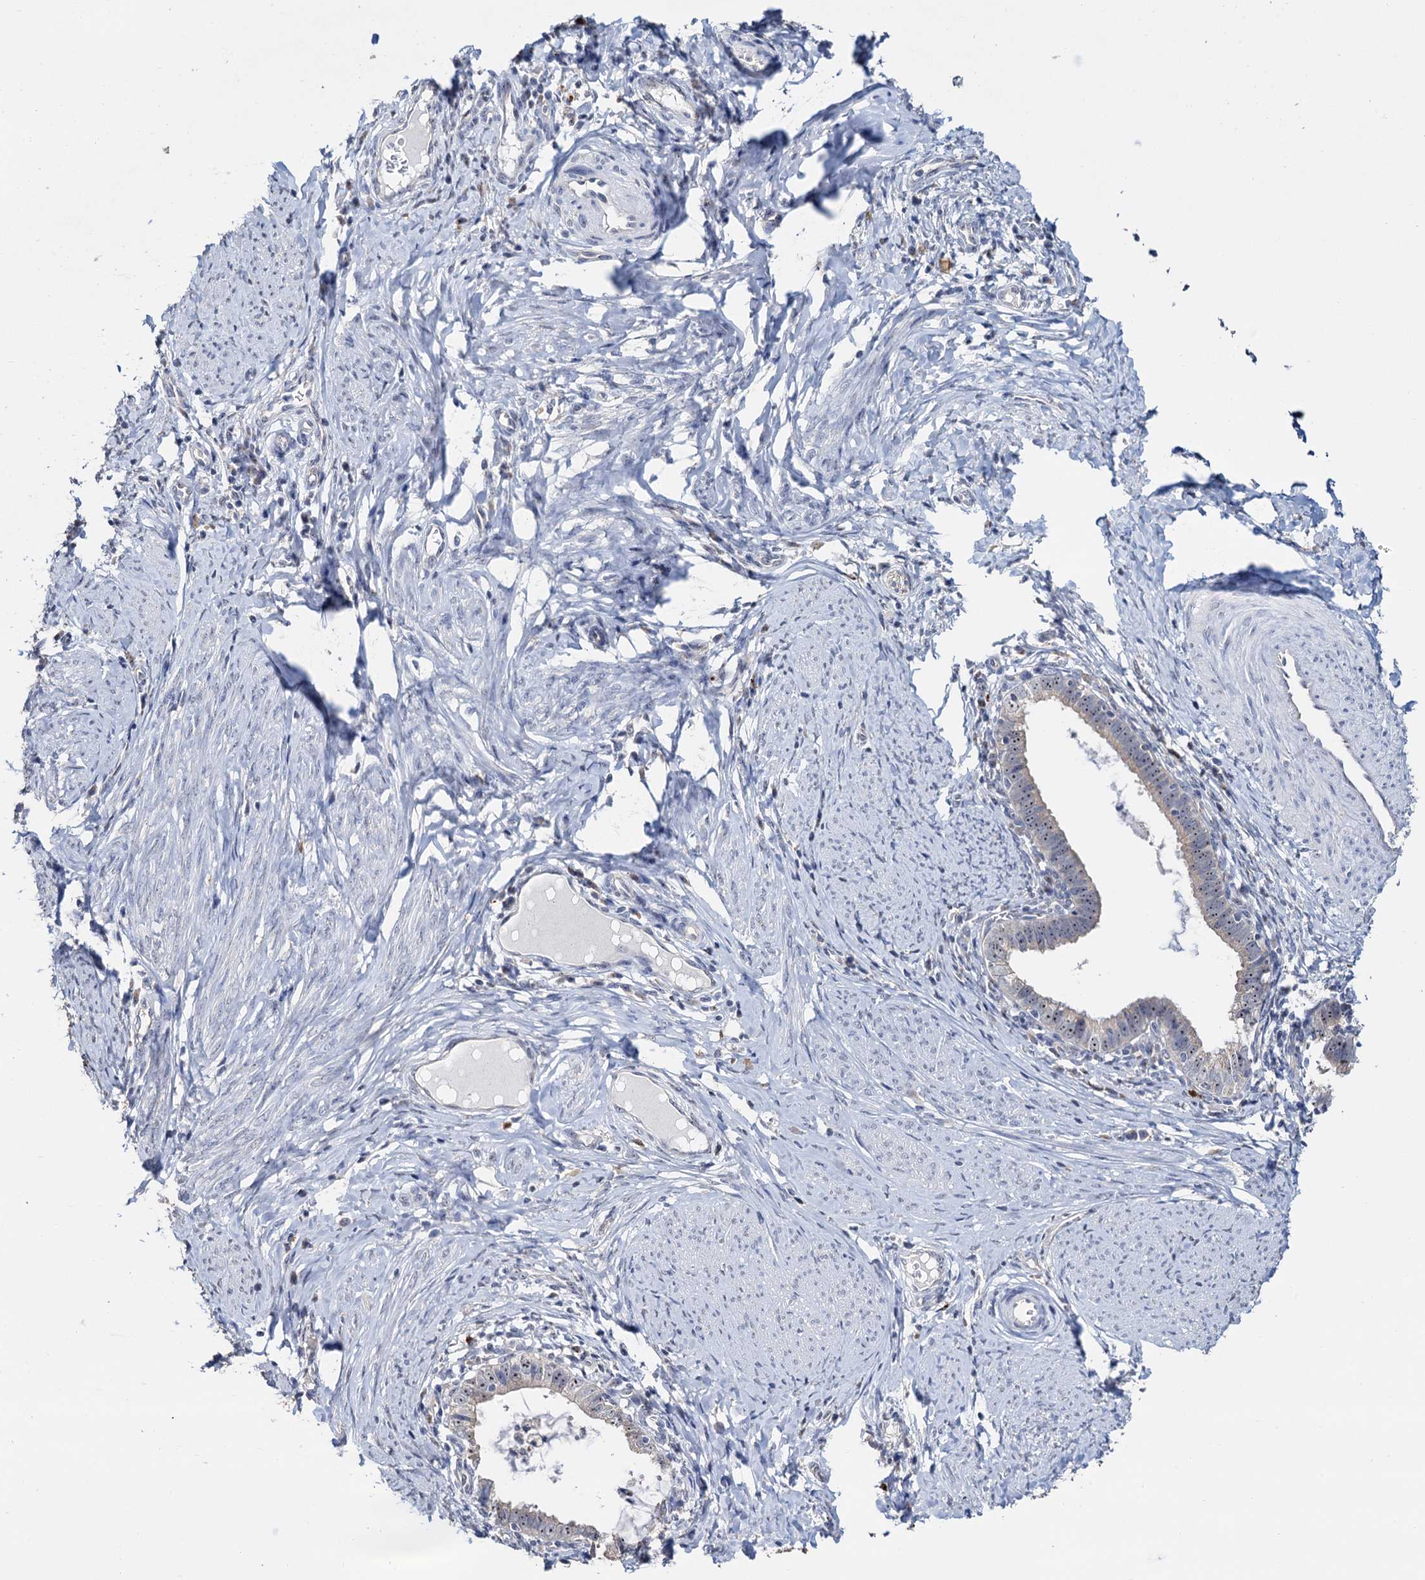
{"staining": {"intensity": "negative", "quantity": "none", "location": "none"}, "tissue": "cervical cancer", "cell_type": "Tumor cells", "image_type": "cancer", "snomed": [{"axis": "morphology", "description": "Adenocarcinoma, NOS"}, {"axis": "topography", "description": "Cervix"}], "caption": "IHC photomicrograph of neoplastic tissue: cervical adenocarcinoma stained with DAB (3,3'-diaminobenzidine) reveals no significant protein staining in tumor cells.", "gene": "C2CD3", "patient": {"sex": "female", "age": 36}}